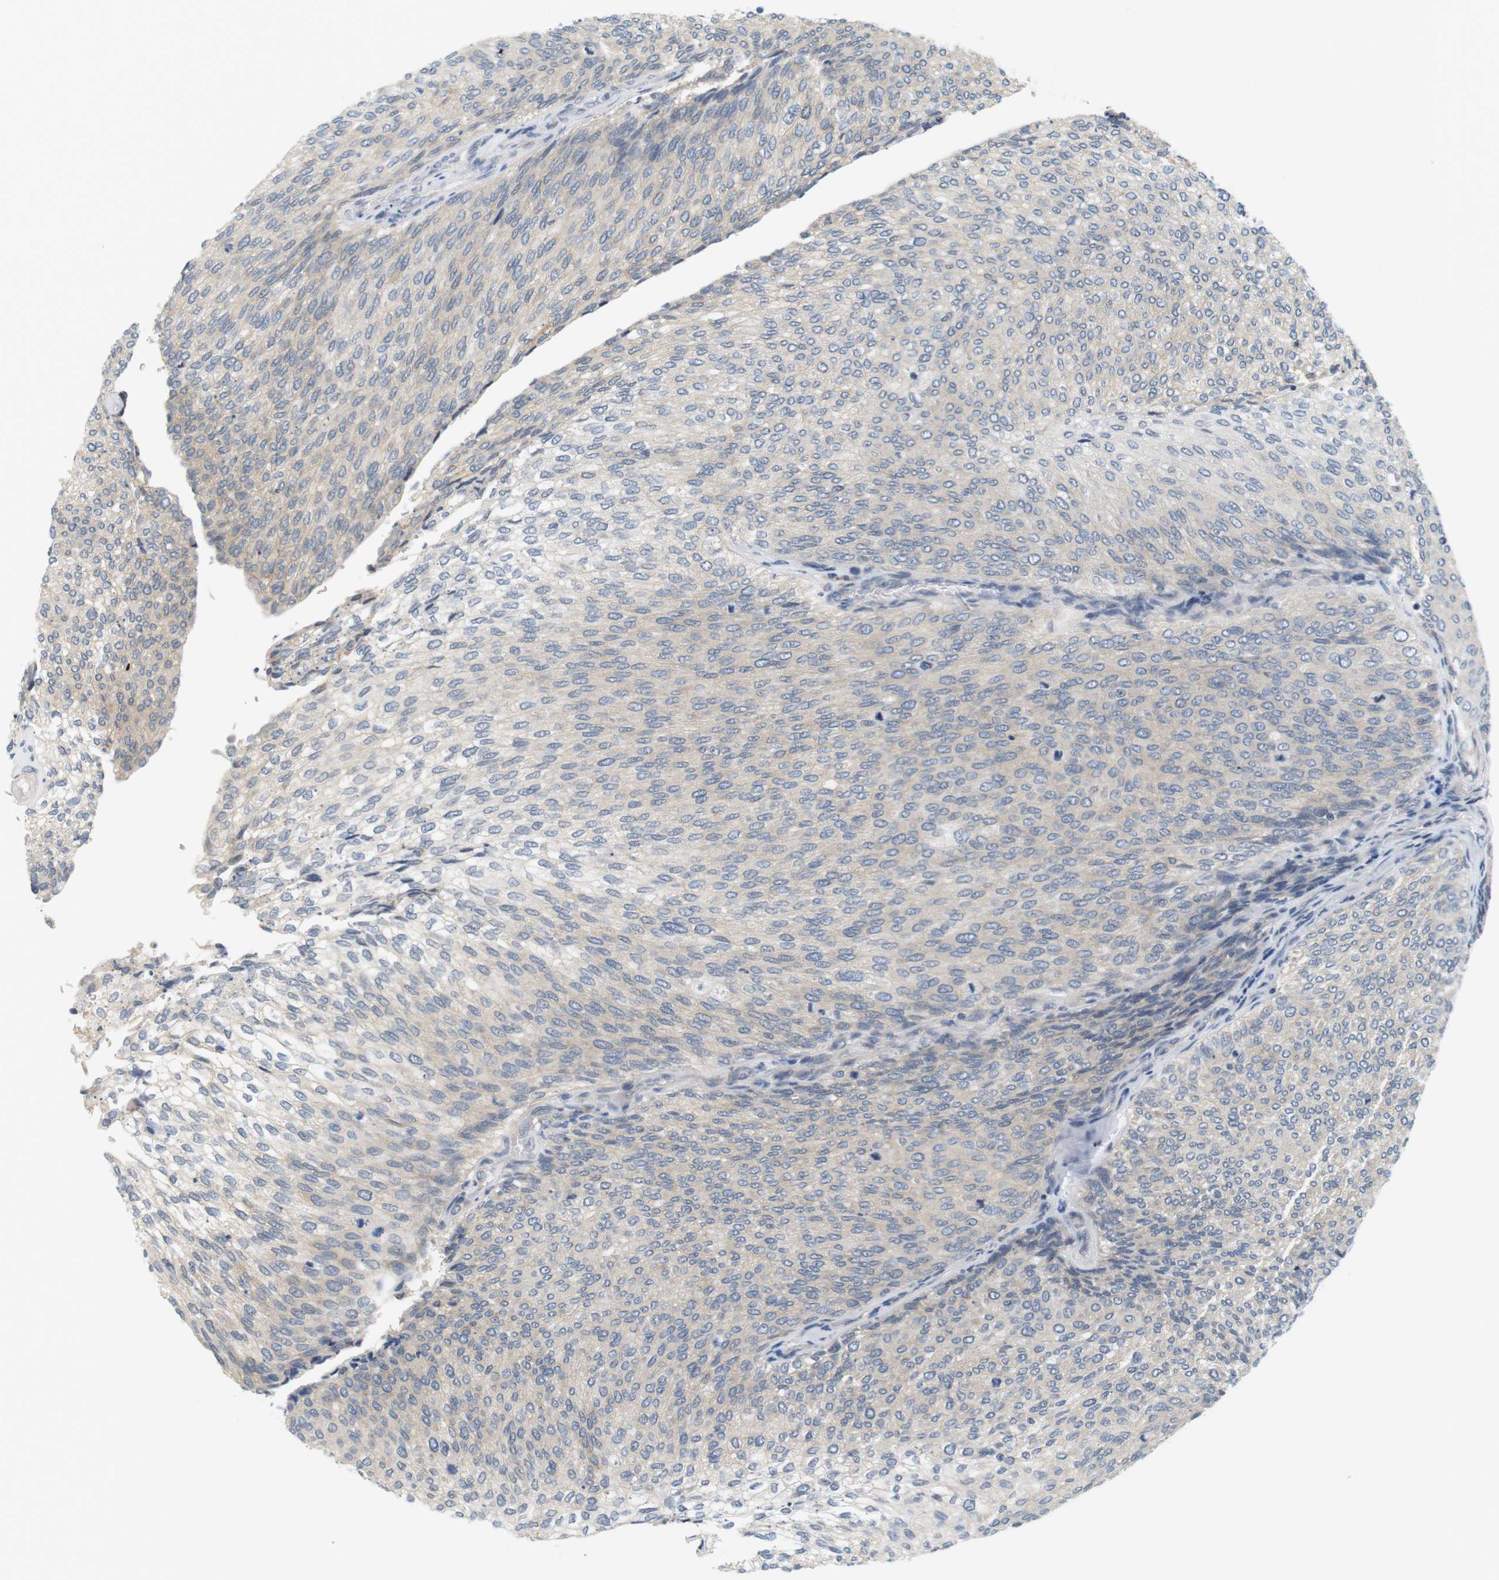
{"staining": {"intensity": "negative", "quantity": "none", "location": "none"}, "tissue": "urothelial cancer", "cell_type": "Tumor cells", "image_type": "cancer", "snomed": [{"axis": "morphology", "description": "Urothelial carcinoma, Low grade"}, {"axis": "topography", "description": "Urinary bladder"}], "caption": "A high-resolution photomicrograph shows IHC staining of urothelial carcinoma (low-grade), which demonstrates no significant positivity in tumor cells.", "gene": "EVA1C", "patient": {"sex": "female", "age": 79}}